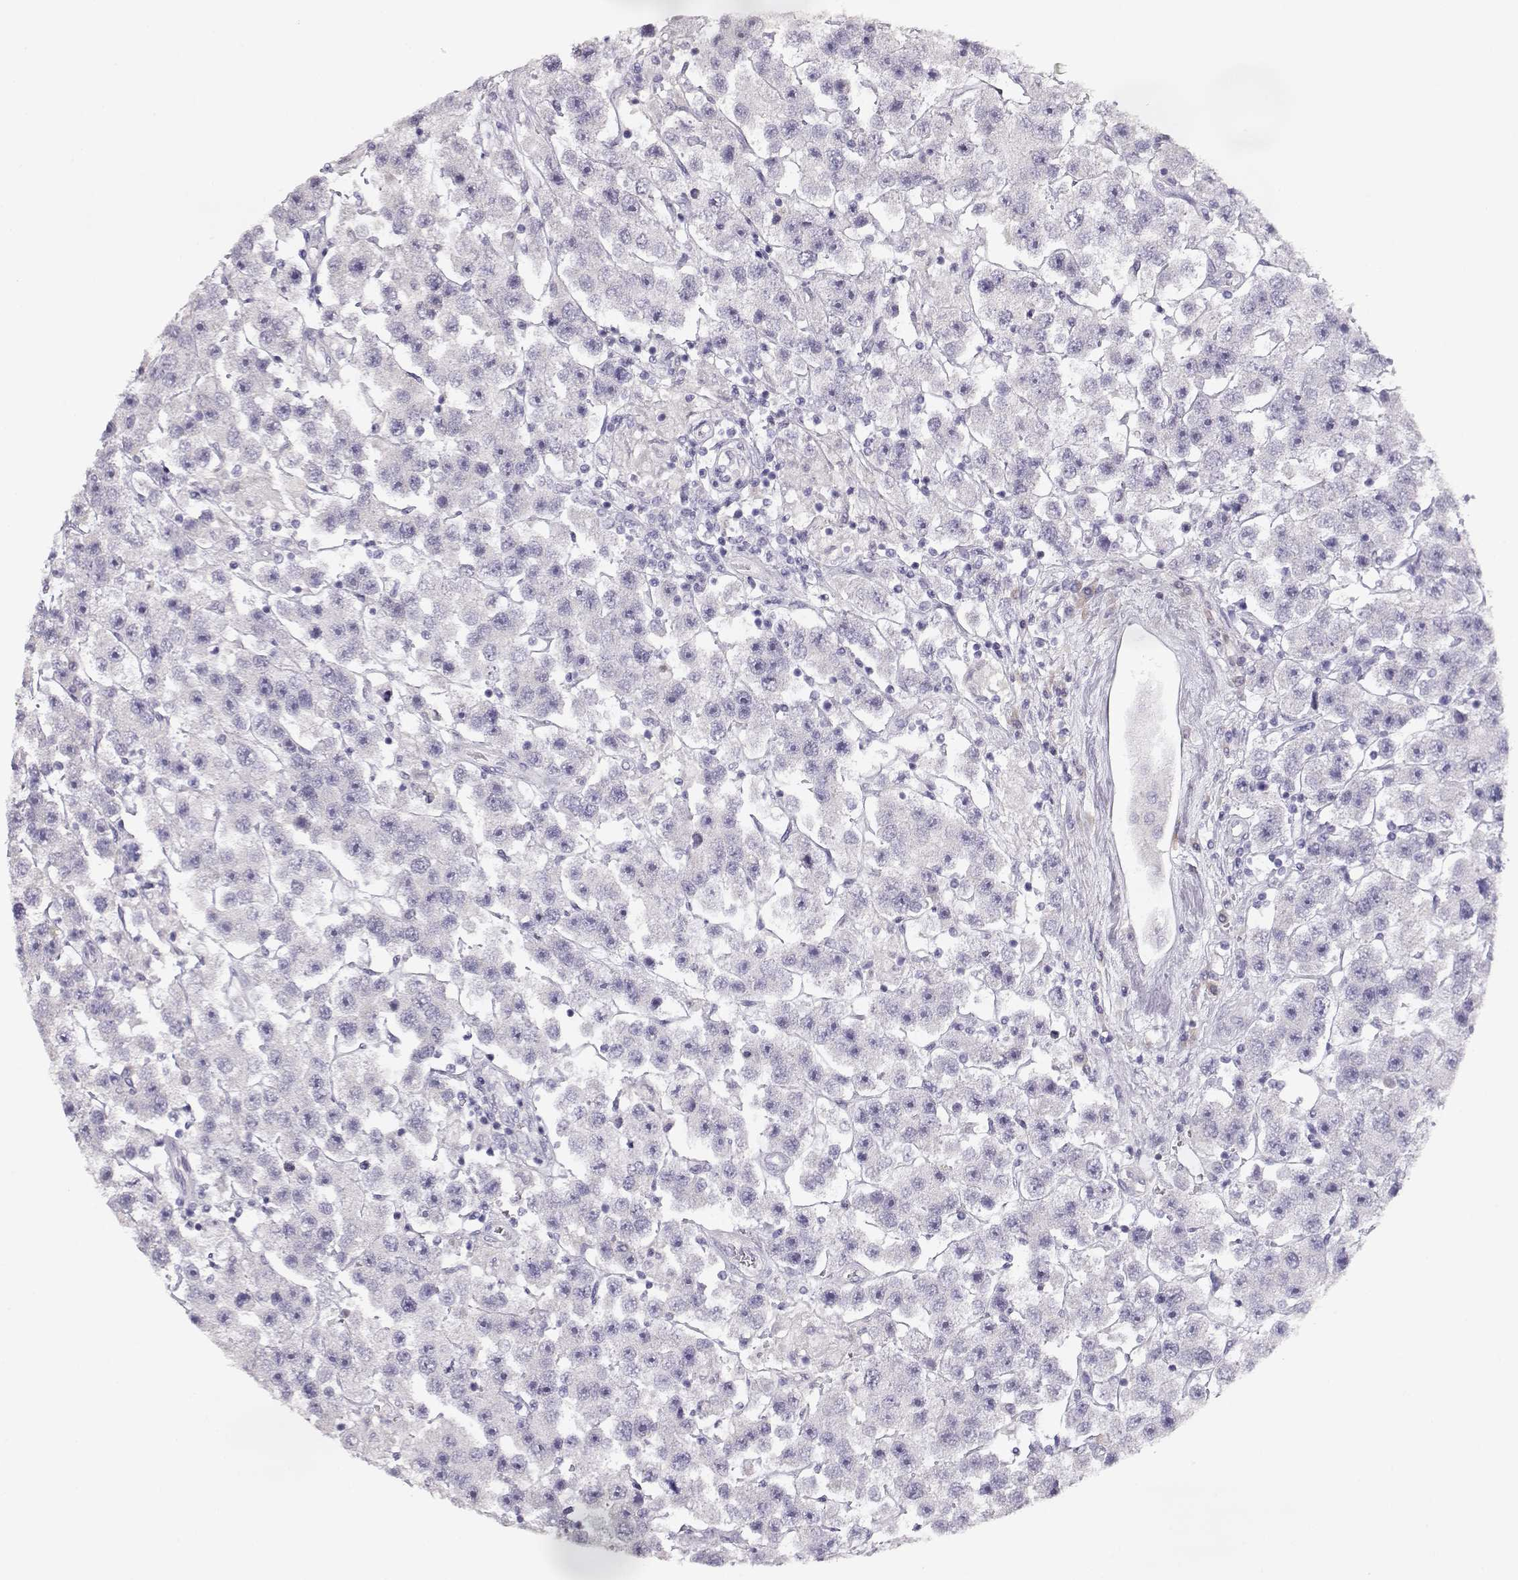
{"staining": {"intensity": "negative", "quantity": "none", "location": "none"}, "tissue": "testis cancer", "cell_type": "Tumor cells", "image_type": "cancer", "snomed": [{"axis": "morphology", "description": "Seminoma, NOS"}, {"axis": "topography", "description": "Testis"}], "caption": "DAB (3,3'-diaminobenzidine) immunohistochemical staining of testis cancer demonstrates no significant staining in tumor cells.", "gene": "GLIPR1L2", "patient": {"sex": "male", "age": 45}}